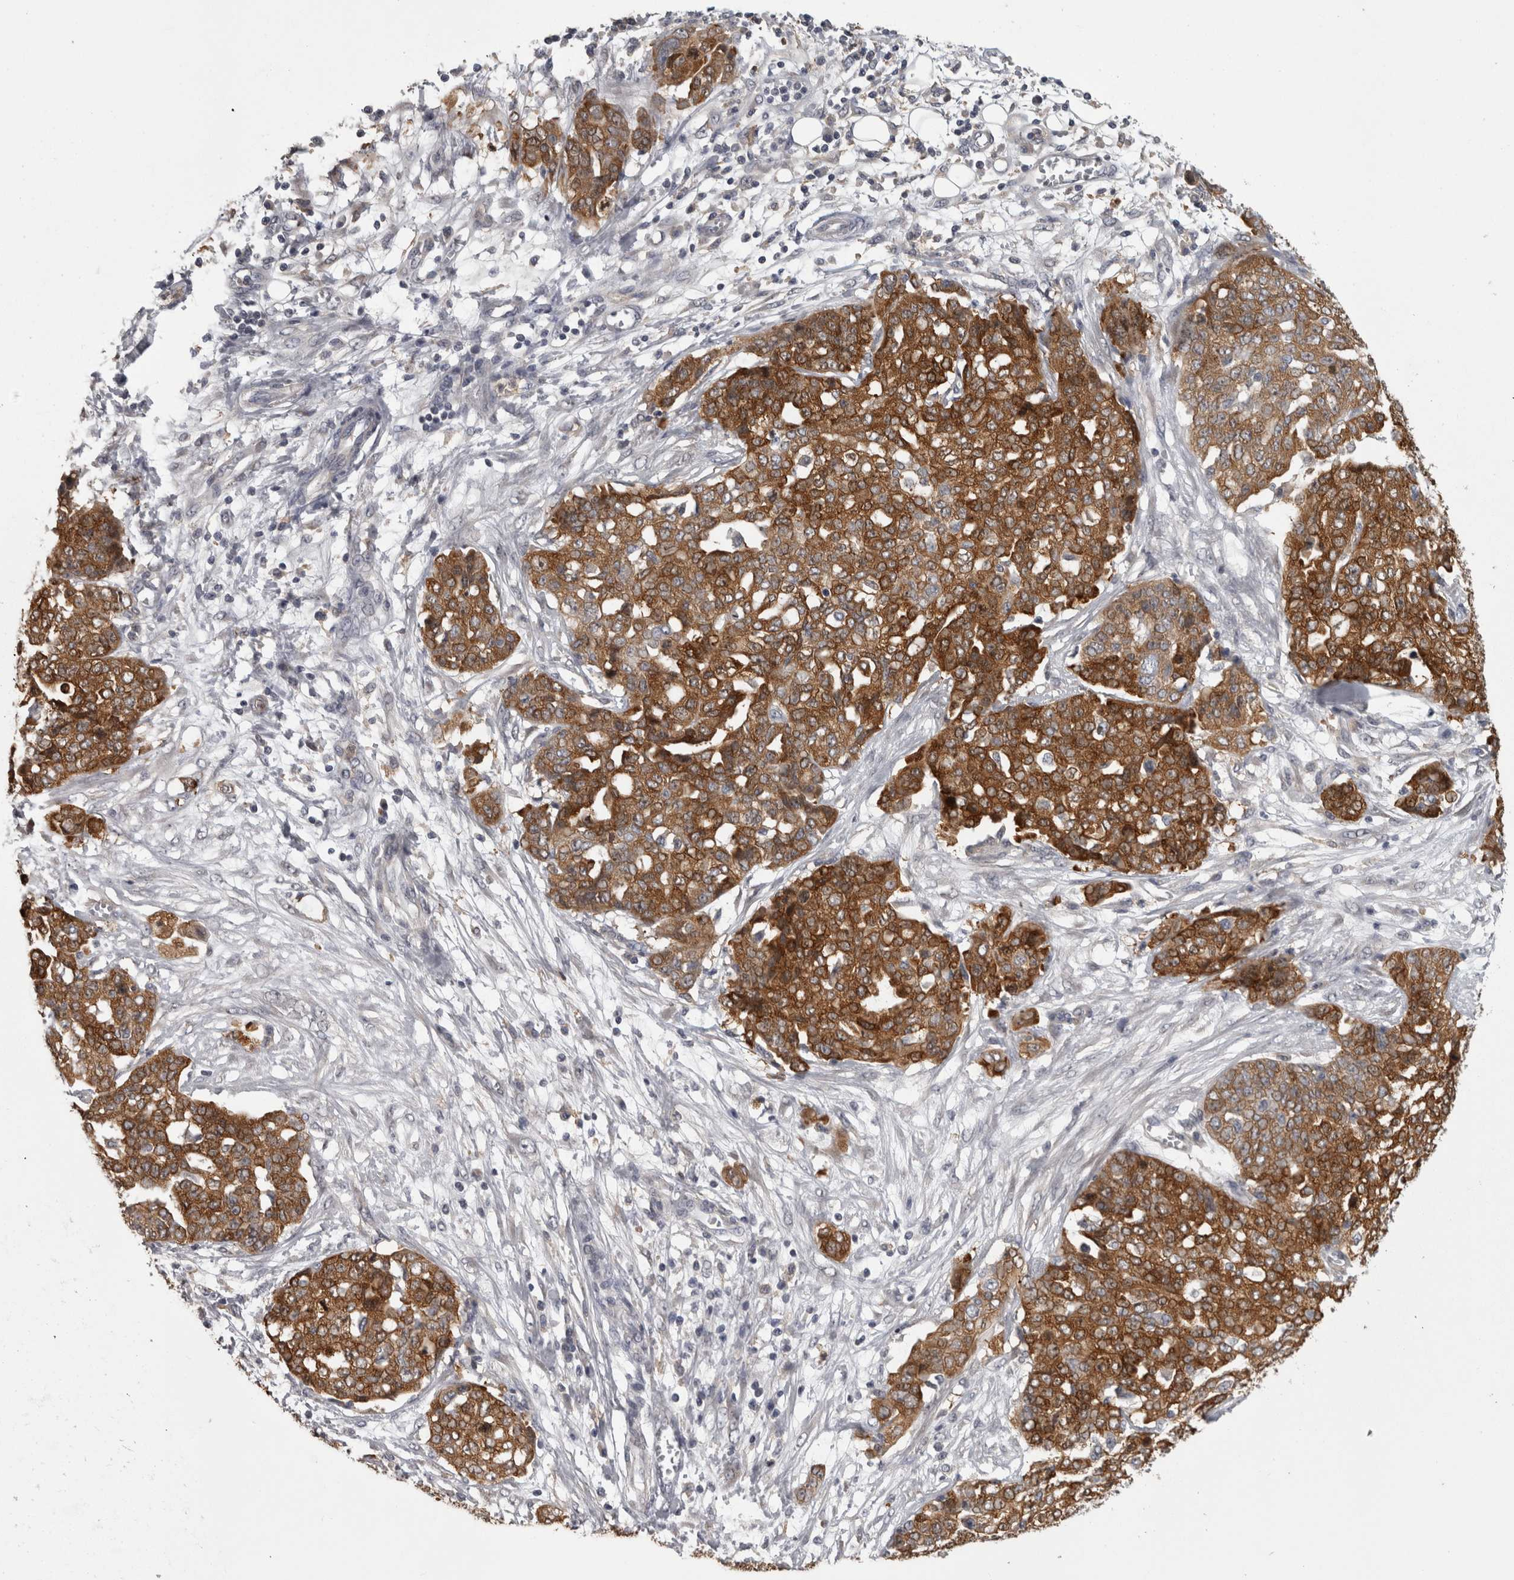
{"staining": {"intensity": "moderate", "quantity": ">75%", "location": "cytoplasmic/membranous"}, "tissue": "ovarian cancer", "cell_type": "Tumor cells", "image_type": "cancer", "snomed": [{"axis": "morphology", "description": "Cystadenocarcinoma, serous, NOS"}, {"axis": "topography", "description": "Soft tissue"}, {"axis": "topography", "description": "Ovary"}], "caption": "Moderate cytoplasmic/membranous positivity for a protein is present in about >75% of tumor cells of serous cystadenocarcinoma (ovarian) using IHC.", "gene": "PRKCI", "patient": {"sex": "female", "age": 57}}